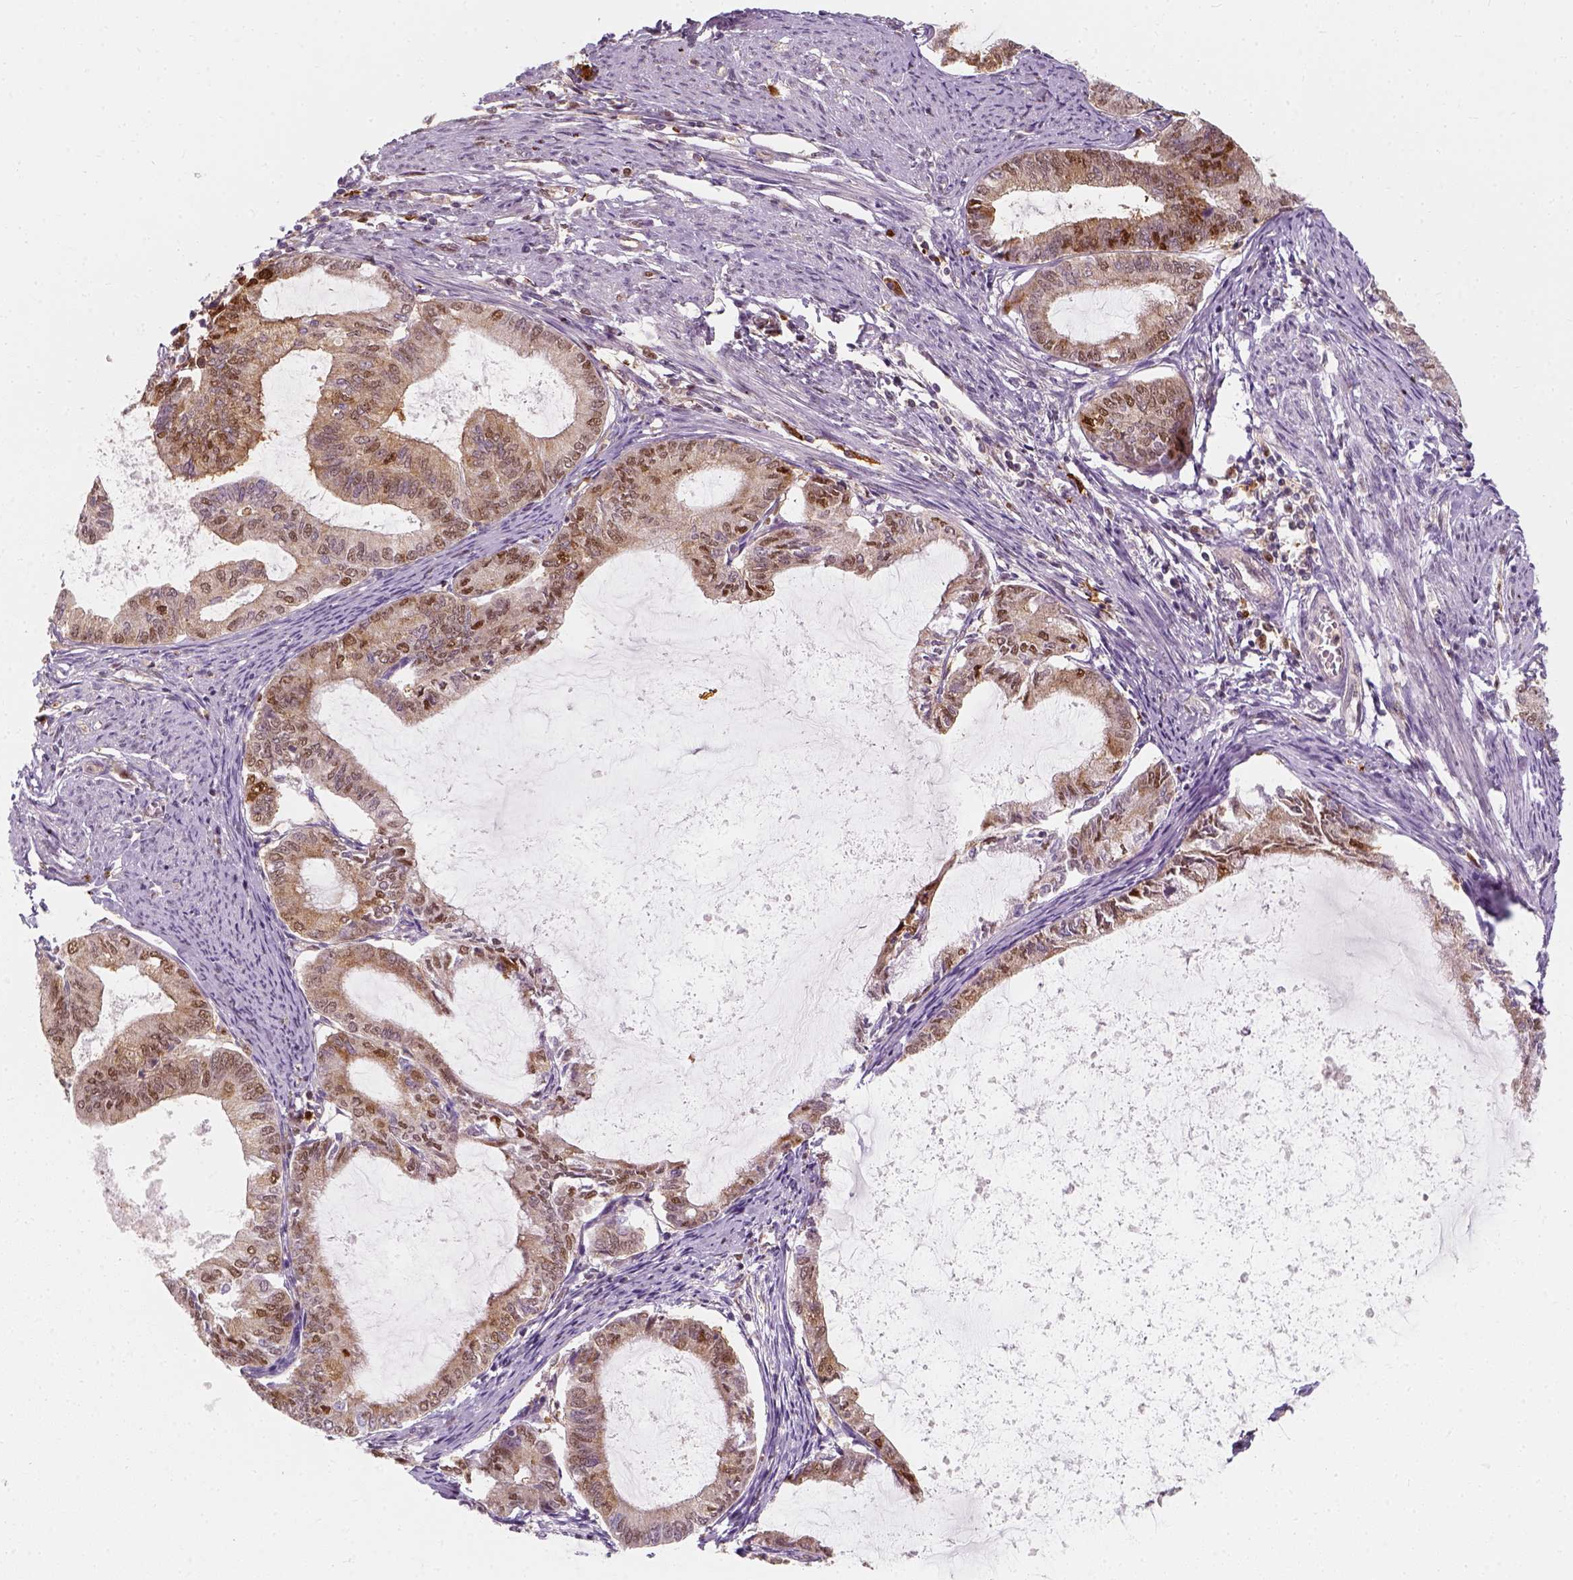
{"staining": {"intensity": "moderate", "quantity": "25%-75%", "location": "nuclear"}, "tissue": "endometrial cancer", "cell_type": "Tumor cells", "image_type": "cancer", "snomed": [{"axis": "morphology", "description": "Adenocarcinoma, NOS"}, {"axis": "topography", "description": "Endometrium"}], "caption": "There is medium levels of moderate nuclear positivity in tumor cells of endometrial cancer, as demonstrated by immunohistochemical staining (brown color).", "gene": "SQSTM1", "patient": {"sex": "female", "age": 86}}